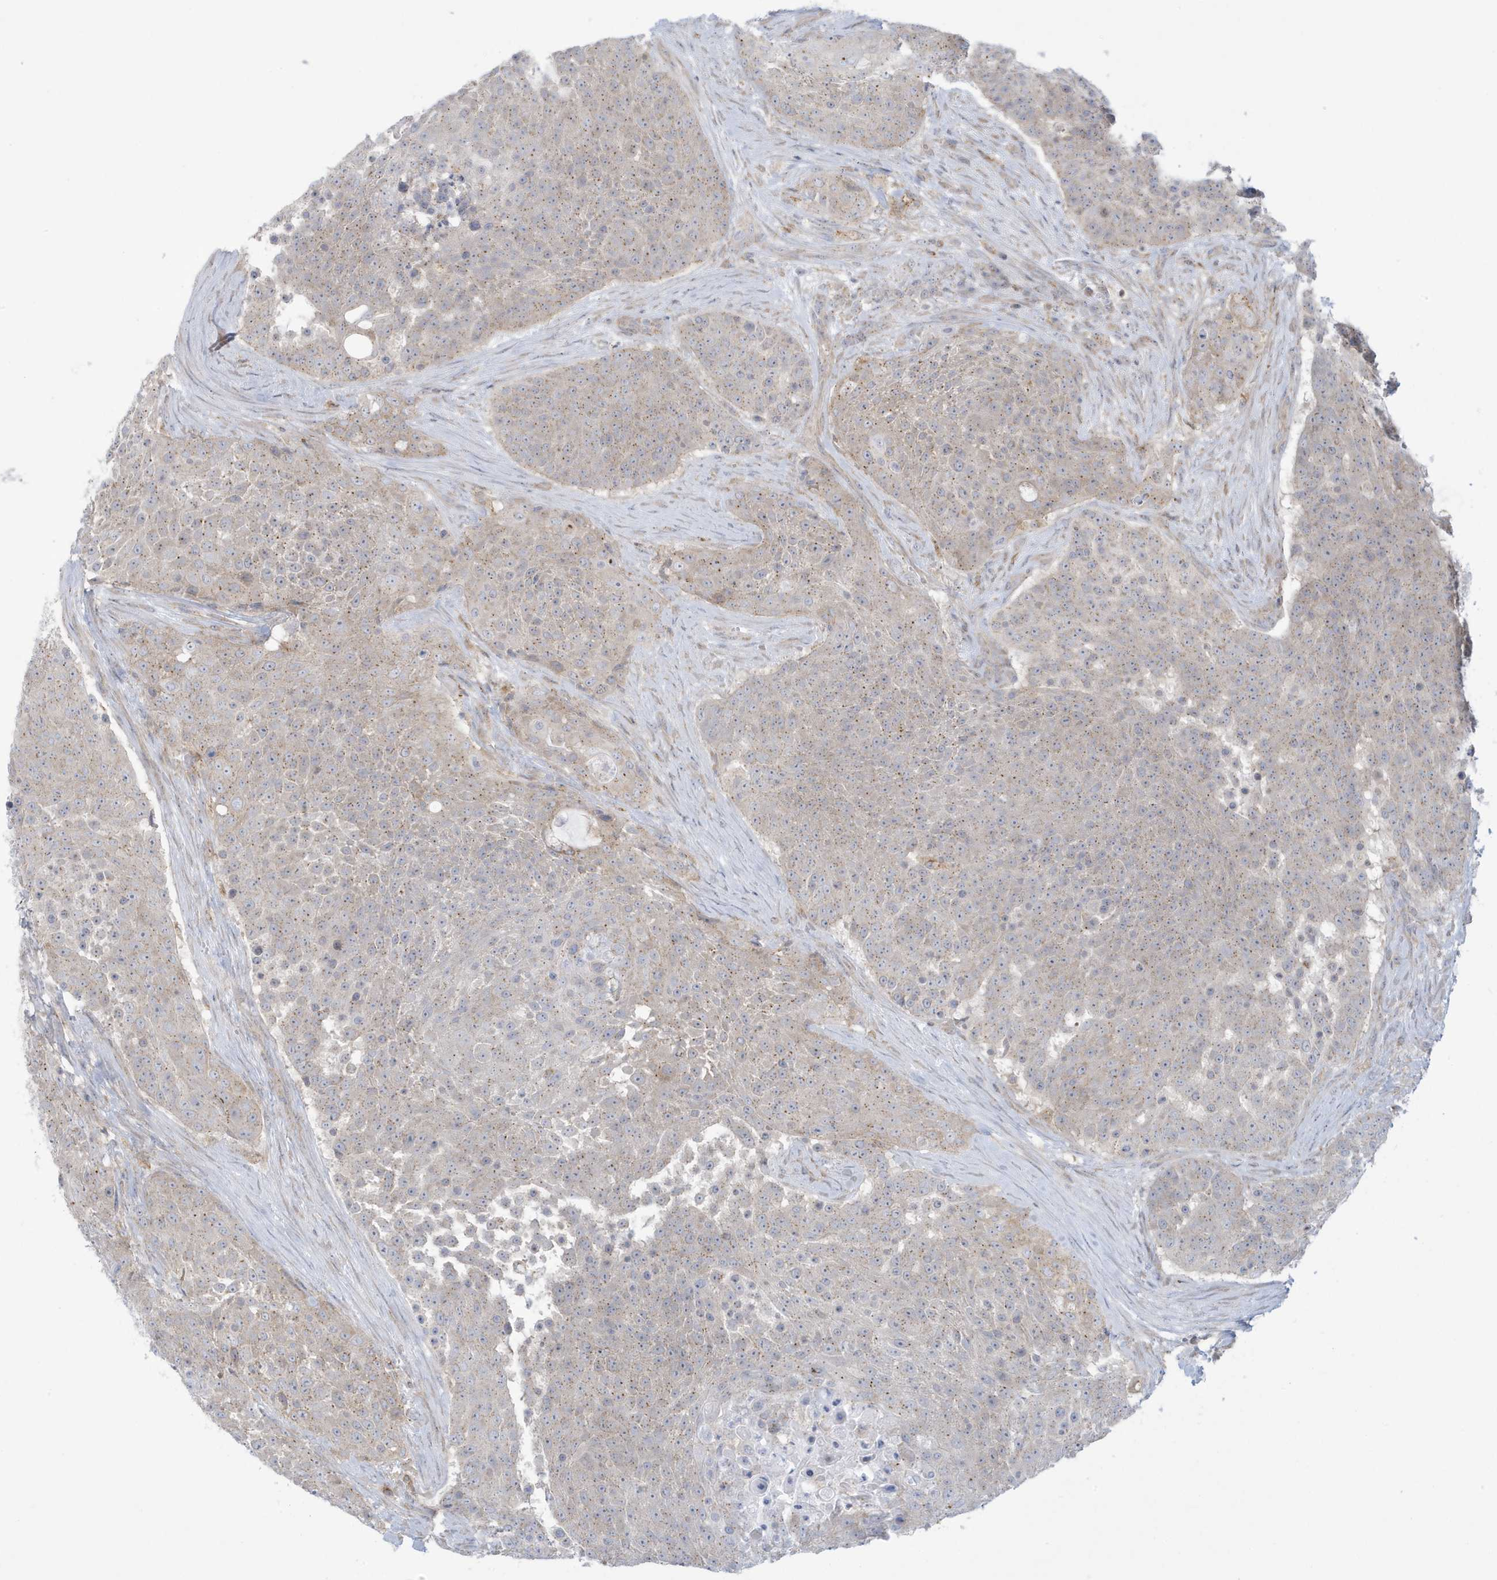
{"staining": {"intensity": "weak", "quantity": "25%-75%", "location": "cytoplasmic/membranous"}, "tissue": "urothelial cancer", "cell_type": "Tumor cells", "image_type": "cancer", "snomed": [{"axis": "morphology", "description": "Urothelial carcinoma, High grade"}, {"axis": "topography", "description": "Urinary bladder"}], "caption": "High-magnification brightfield microscopy of urothelial cancer stained with DAB (3,3'-diaminobenzidine) (brown) and counterstained with hematoxylin (blue). tumor cells exhibit weak cytoplasmic/membranous expression is appreciated in approximately25%-75% of cells. Nuclei are stained in blue.", "gene": "SLAMF9", "patient": {"sex": "female", "age": 63}}